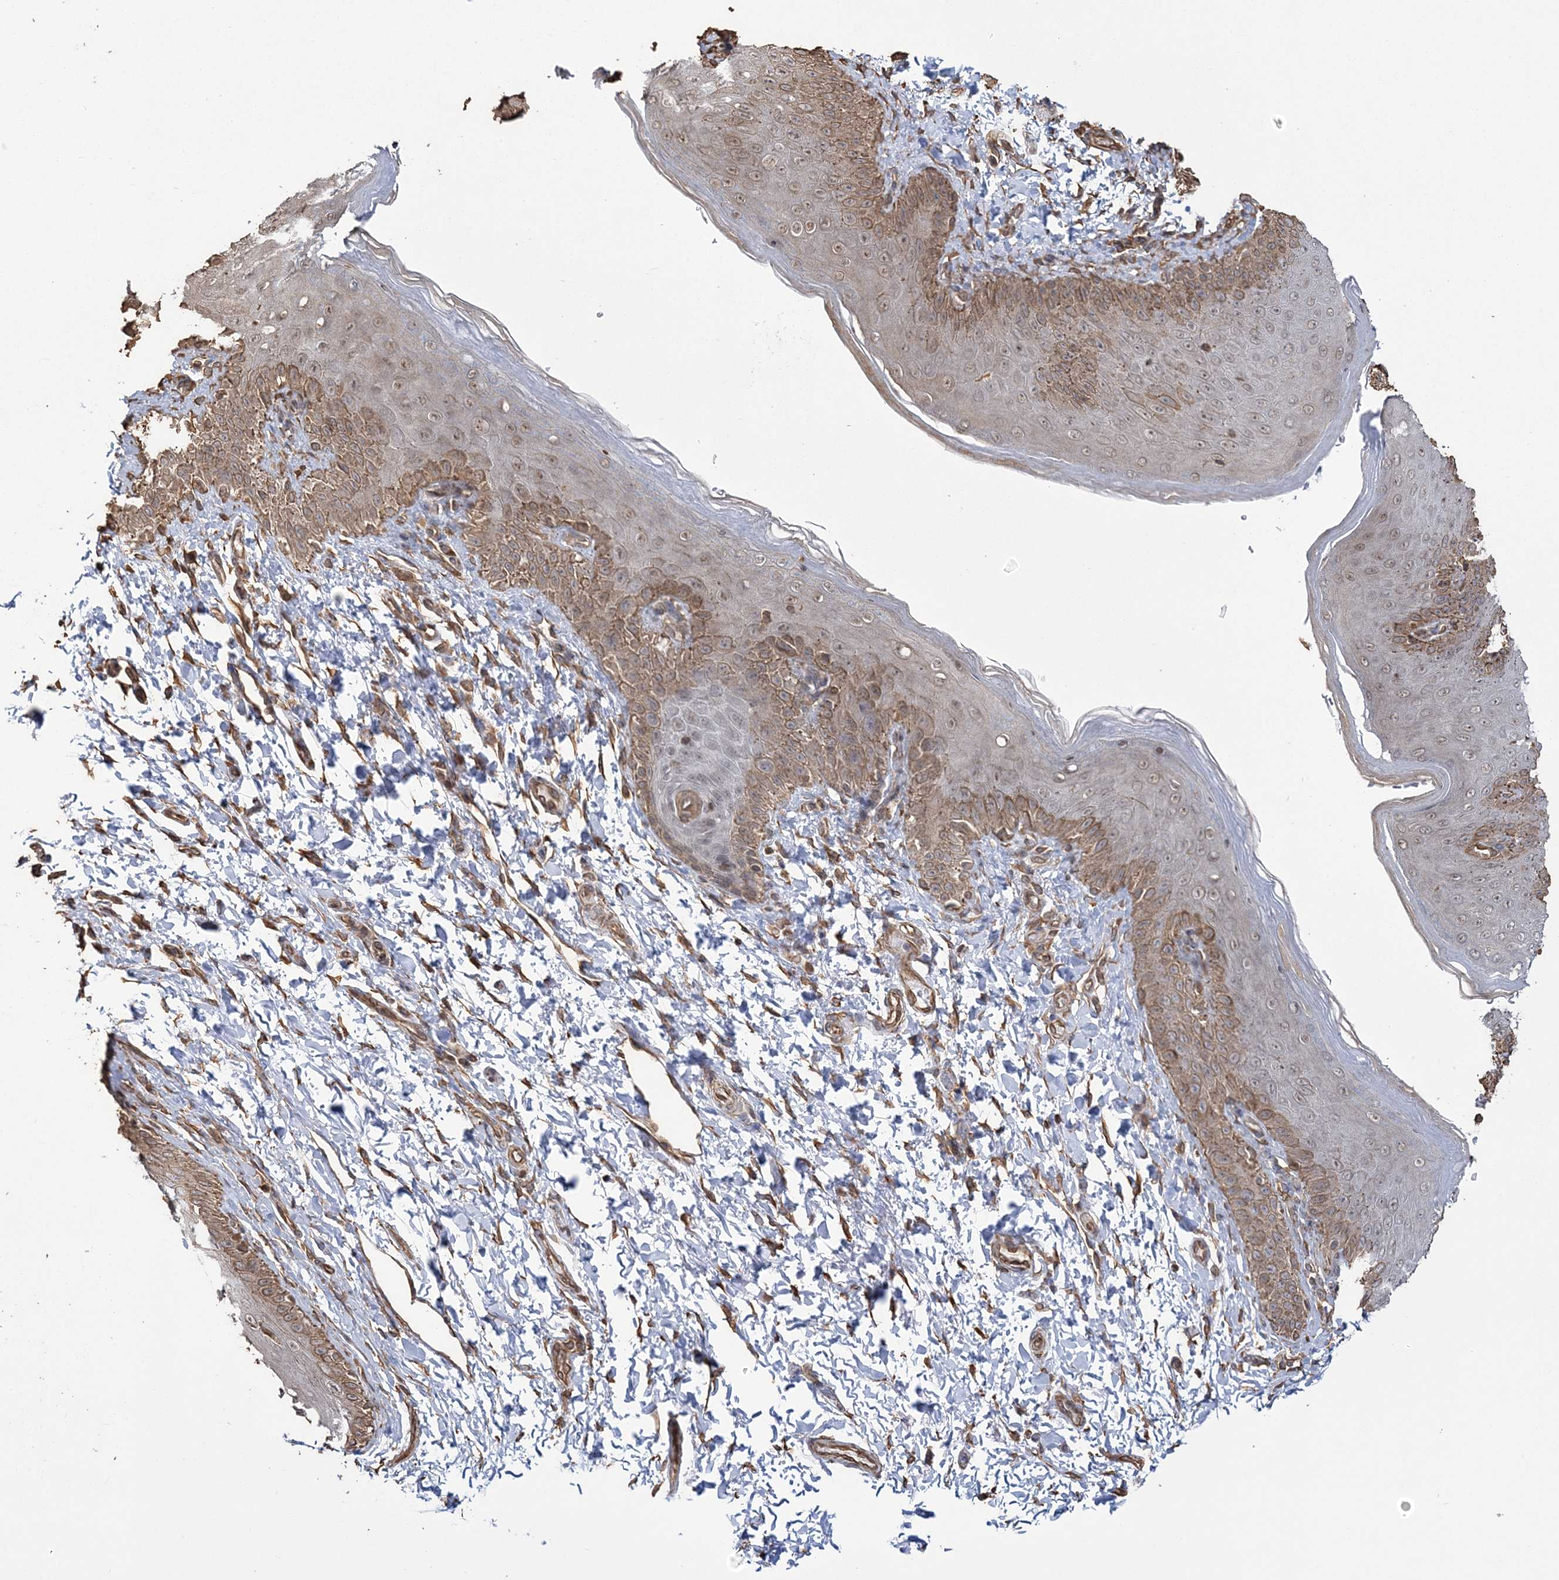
{"staining": {"intensity": "moderate", "quantity": ">75%", "location": "cytoplasmic/membranous,nuclear"}, "tissue": "skin", "cell_type": "Epidermal cells", "image_type": "normal", "snomed": [{"axis": "morphology", "description": "Normal tissue, NOS"}, {"axis": "topography", "description": "Anal"}], "caption": "Immunohistochemistry (IHC) photomicrograph of benign skin stained for a protein (brown), which demonstrates medium levels of moderate cytoplasmic/membranous,nuclear expression in approximately >75% of epidermal cells.", "gene": "ATP11B", "patient": {"sex": "male", "age": 44}}